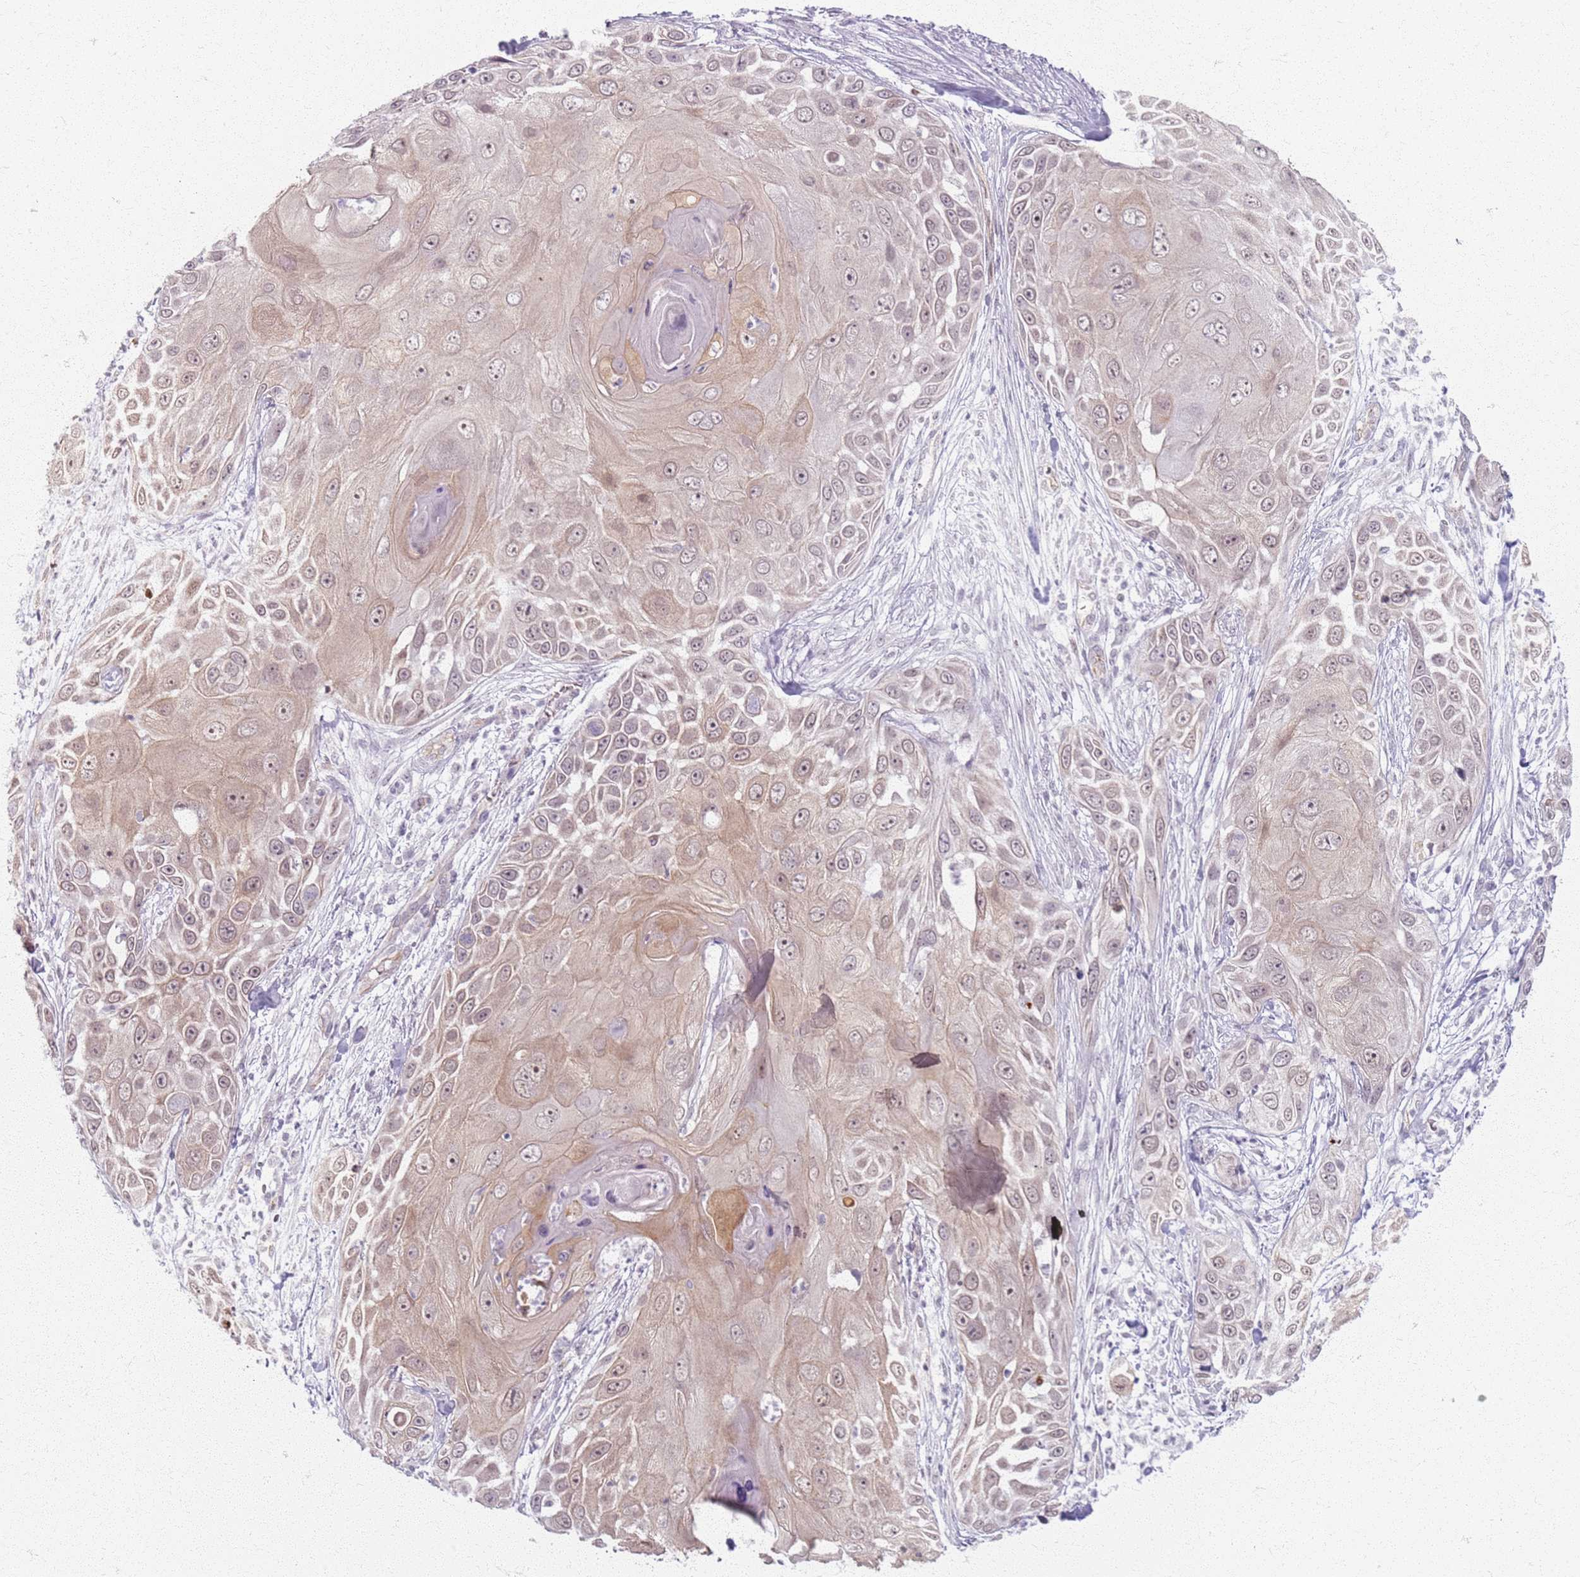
{"staining": {"intensity": "weak", "quantity": "25%-75%", "location": "cytoplasmic/membranous,nuclear"}, "tissue": "skin cancer", "cell_type": "Tumor cells", "image_type": "cancer", "snomed": [{"axis": "morphology", "description": "Squamous cell carcinoma, NOS"}, {"axis": "topography", "description": "Skin"}], "caption": "Skin cancer (squamous cell carcinoma) stained with a protein marker displays weak staining in tumor cells.", "gene": "KCNA5", "patient": {"sex": "female", "age": 44}}